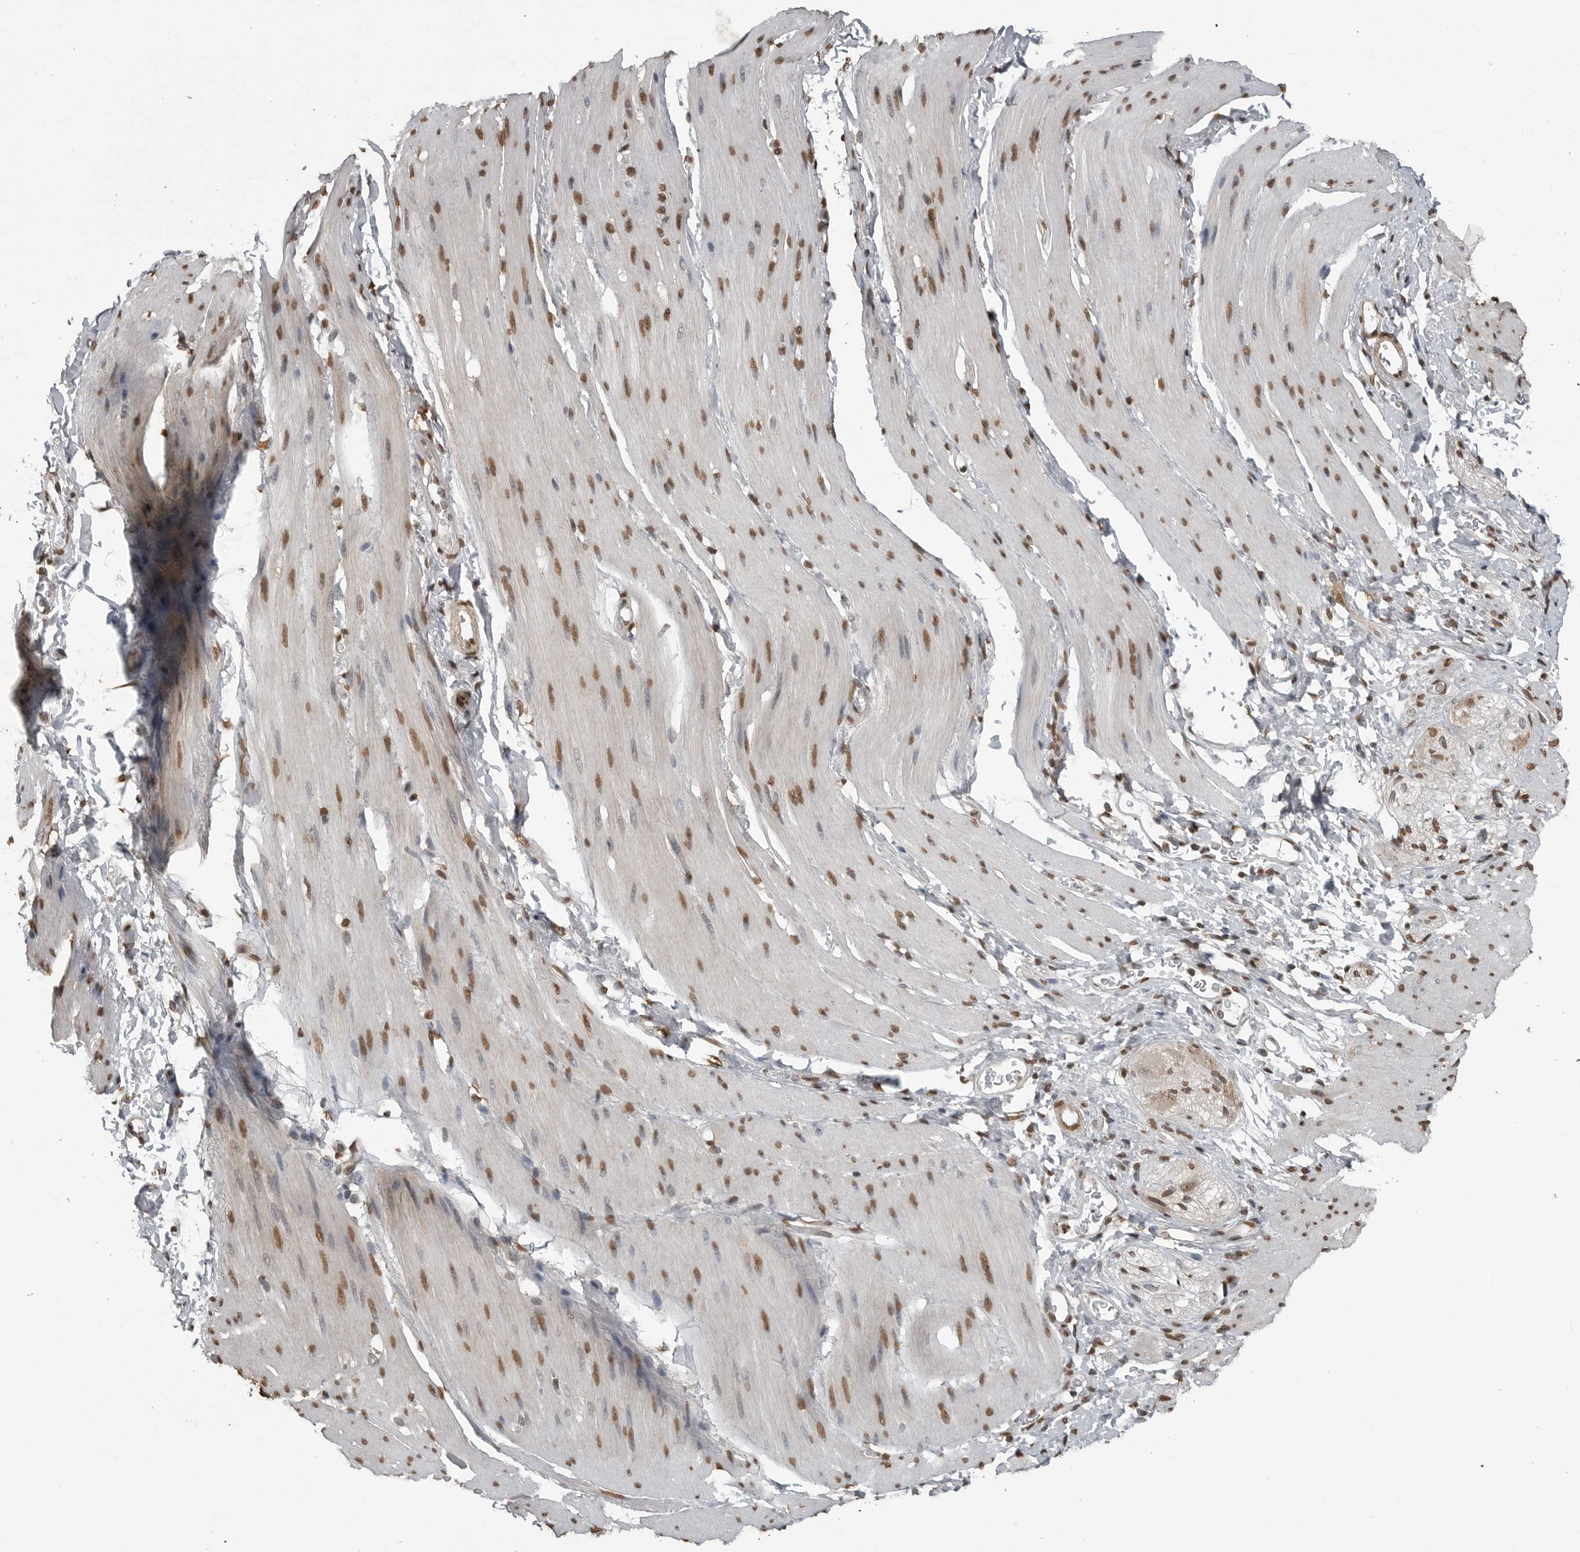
{"staining": {"intensity": "moderate", "quantity": ">75%", "location": "nuclear"}, "tissue": "smooth muscle", "cell_type": "Smooth muscle cells", "image_type": "normal", "snomed": [{"axis": "morphology", "description": "Normal tissue, NOS"}, {"axis": "topography", "description": "Smooth muscle"}, {"axis": "topography", "description": "Small intestine"}], "caption": "Smooth muscle cells demonstrate moderate nuclear positivity in approximately >75% of cells in unremarkable smooth muscle.", "gene": "SMAD2", "patient": {"sex": "female", "age": 84}}